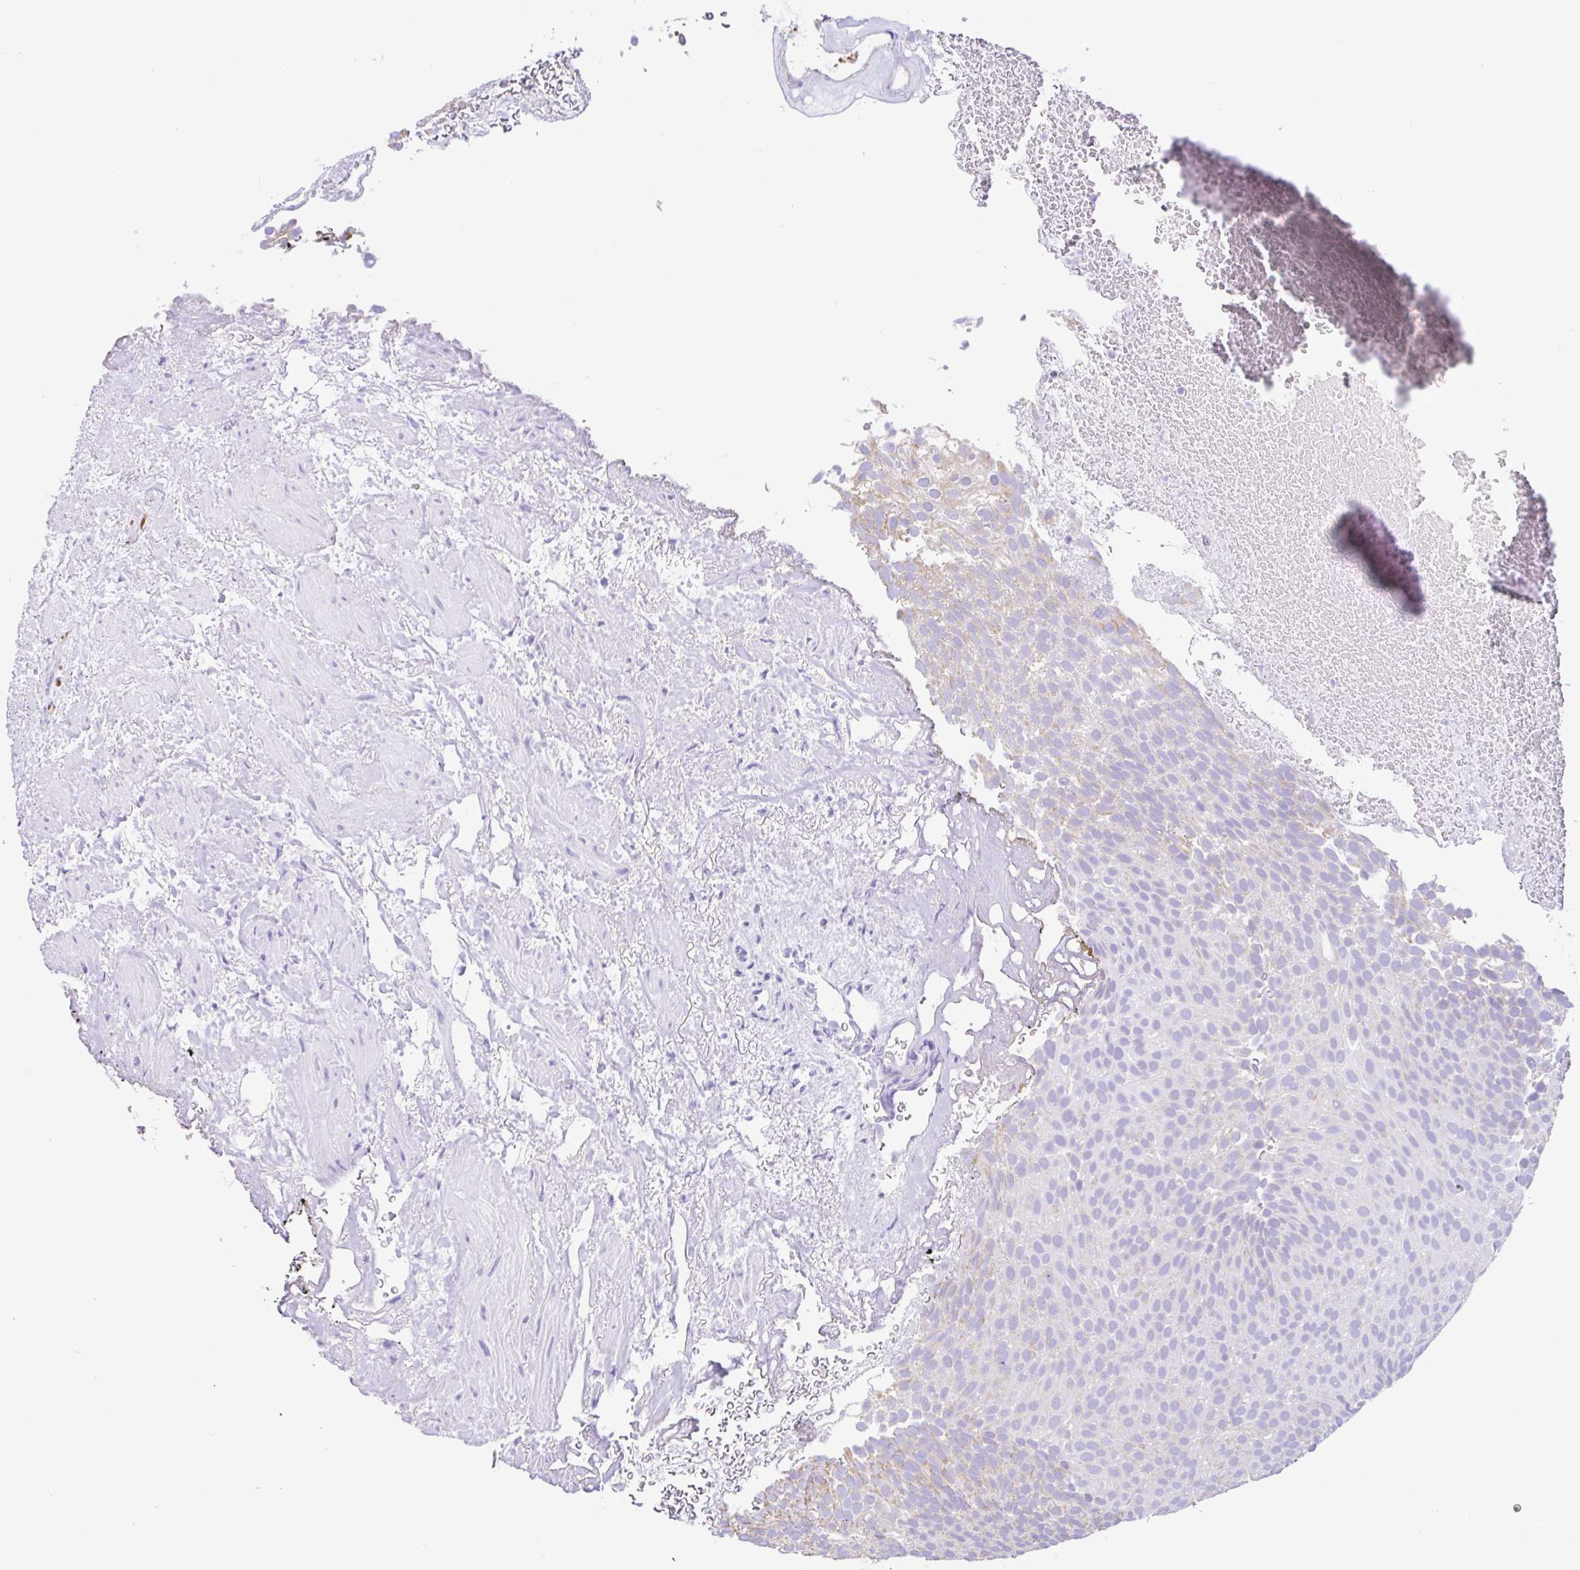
{"staining": {"intensity": "weak", "quantity": "<25%", "location": "cytoplasmic/membranous"}, "tissue": "urothelial cancer", "cell_type": "Tumor cells", "image_type": "cancer", "snomed": [{"axis": "morphology", "description": "Urothelial carcinoma, Low grade"}, {"axis": "topography", "description": "Urinary bladder"}], "caption": "Immunohistochemistry of human urothelial carcinoma (low-grade) shows no positivity in tumor cells. (Stains: DAB (3,3'-diaminobenzidine) immunohistochemistry (IHC) with hematoxylin counter stain, Microscopy: brightfield microscopy at high magnification).", "gene": "NDUFS2", "patient": {"sex": "male", "age": 78}}